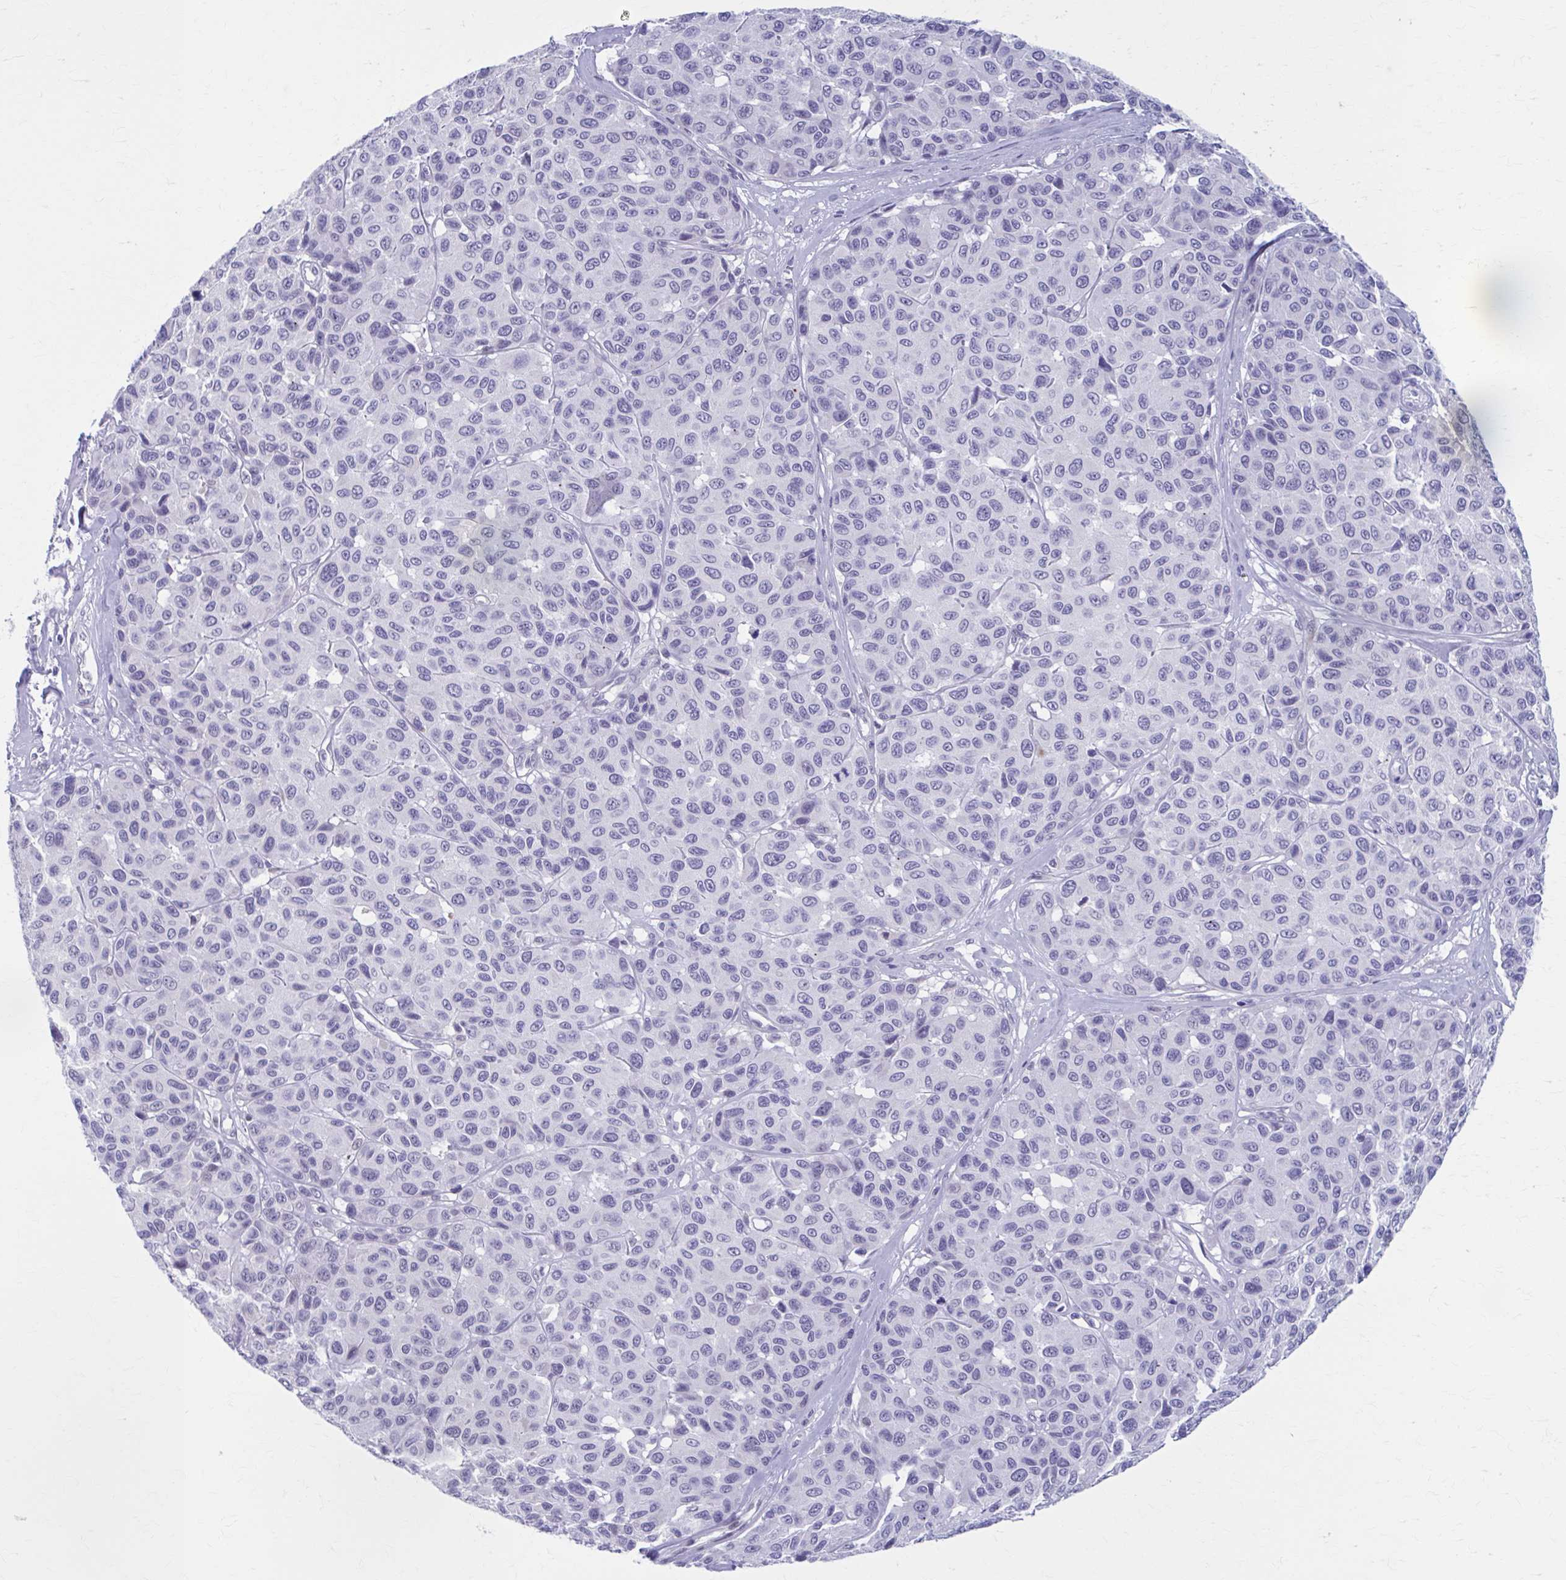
{"staining": {"intensity": "negative", "quantity": "none", "location": "none"}, "tissue": "melanoma", "cell_type": "Tumor cells", "image_type": "cancer", "snomed": [{"axis": "morphology", "description": "Malignant melanoma, NOS"}, {"axis": "topography", "description": "Skin"}], "caption": "This photomicrograph is of malignant melanoma stained with immunohistochemistry to label a protein in brown with the nuclei are counter-stained blue. There is no positivity in tumor cells.", "gene": "CCDC105", "patient": {"sex": "female", "age": 66}}